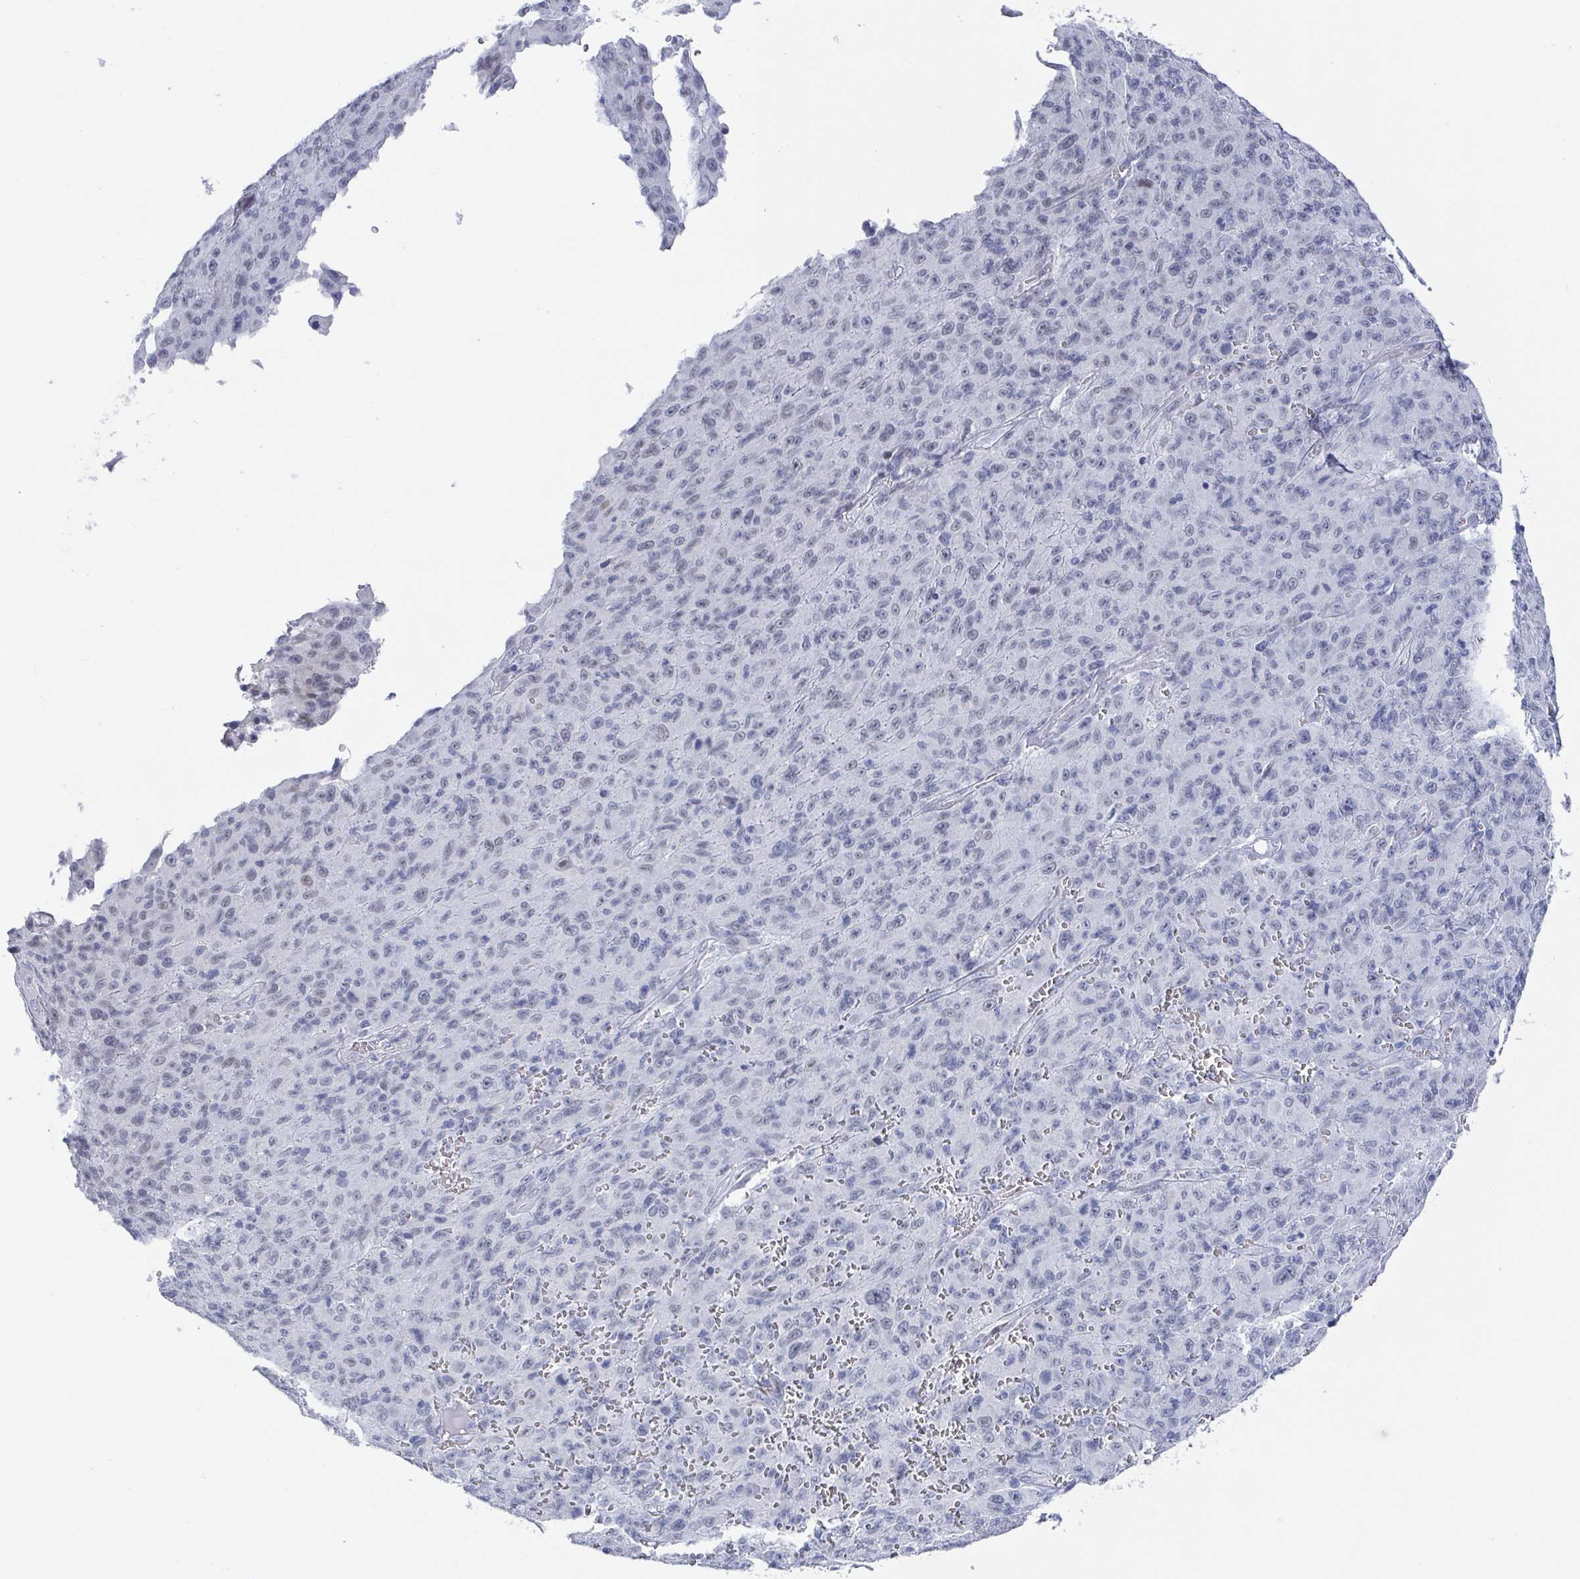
{"staining": {"intensity": "negative", "quantity": "none", "location": "none"}, "tissue": "melanoma", "cell_type": "Tumor cells", "image_type": "cancer", "snomed": [{"axis": "morphology", "description": "Malignant melanoma, NOS"}, {"axis": "topography", "description": "Skin"}], "caption": "High power microscopy image of an immunohistochemistry micrograph of malignant melanoma, revealing no significant expression in tumor cells. (DAB (3,3'-diaminobenzidine) immunohistochemistry (IHC) with hematoxylin counter stain).", "gene": "CAMKV", "patient": {"sex": "male", "age": 46}}